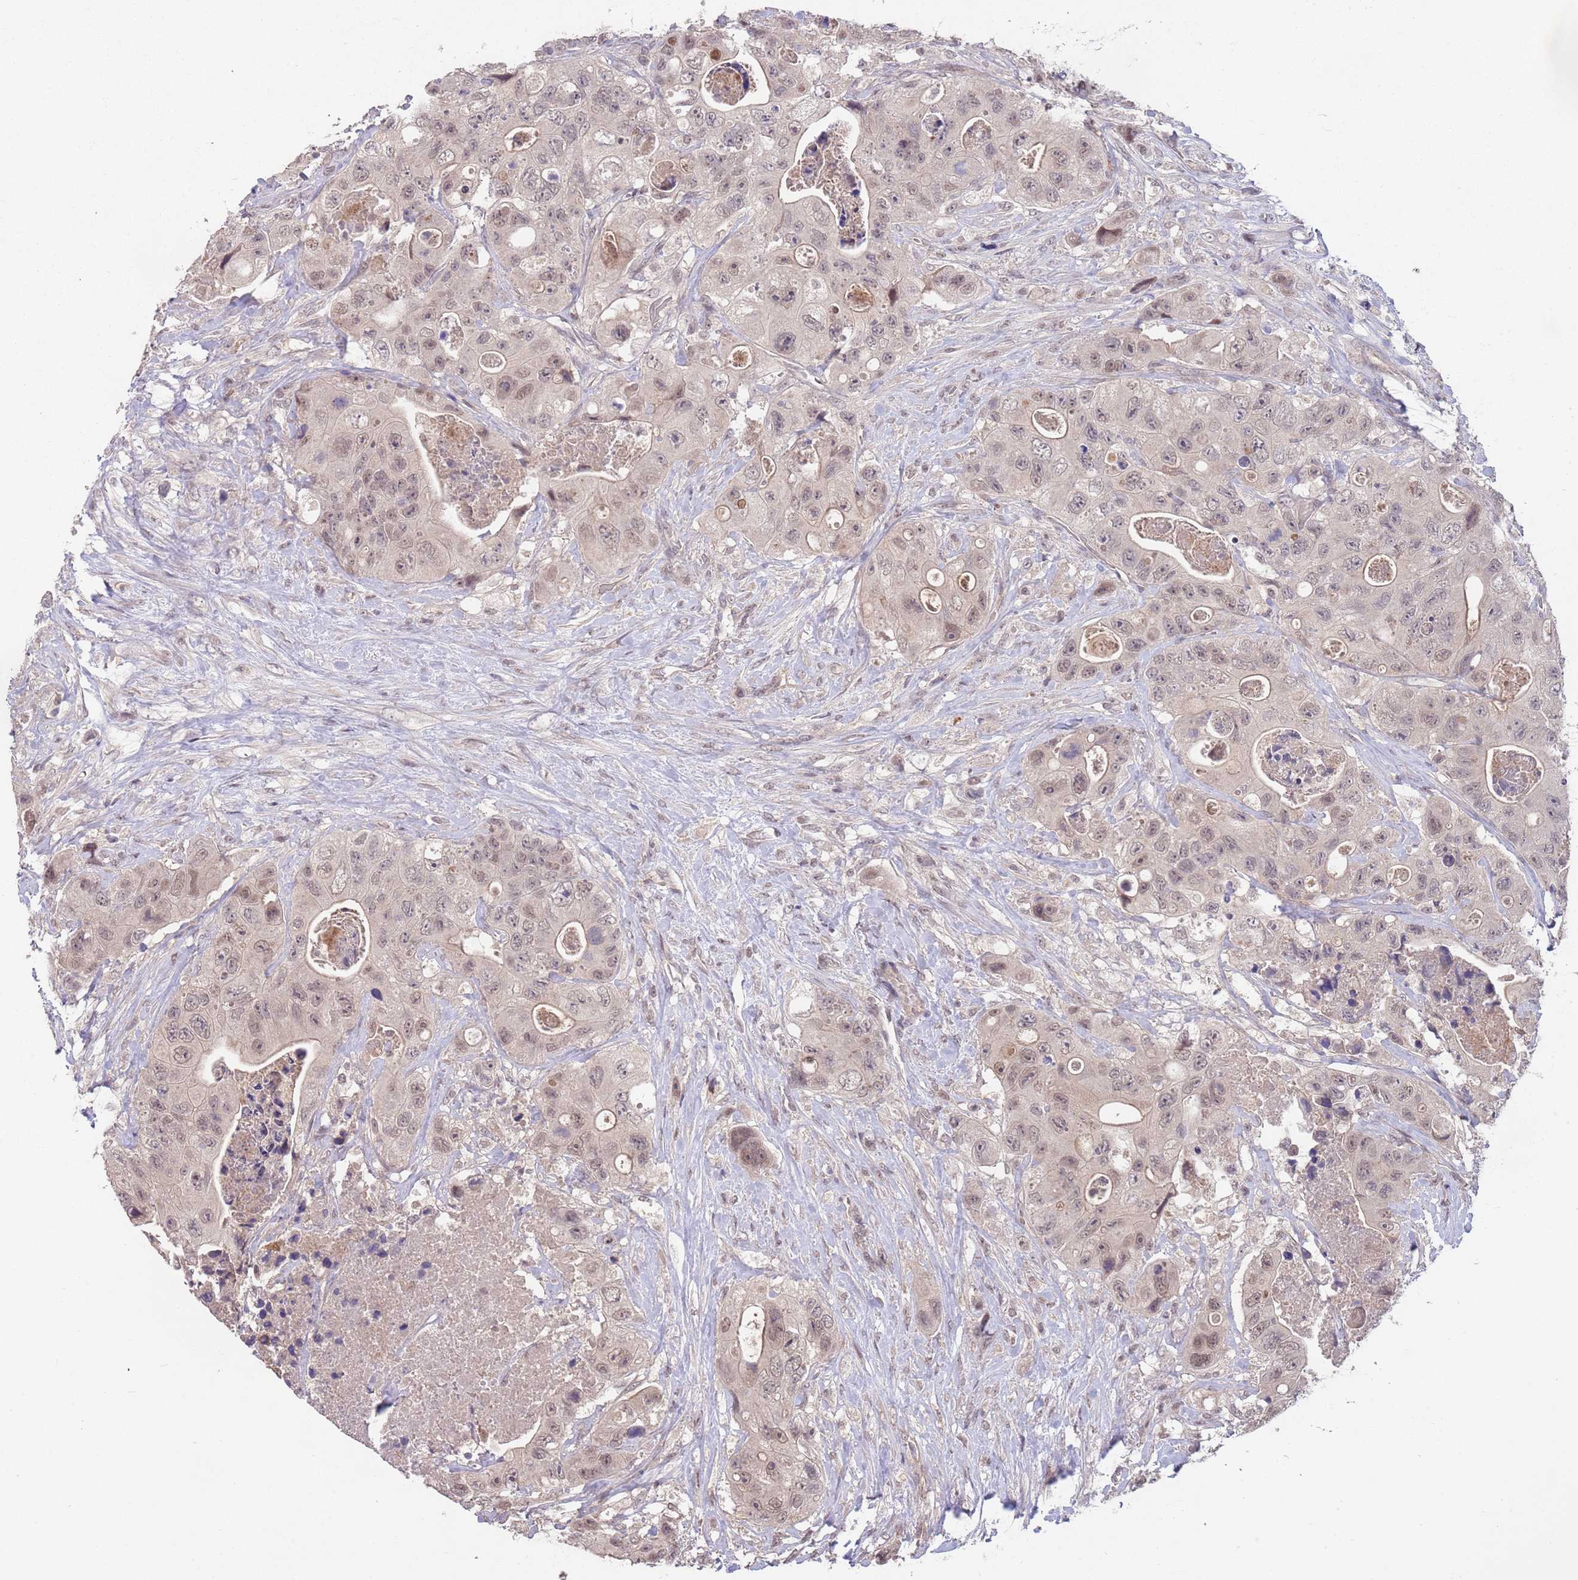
{"staining": {"intensity": "weak", "quantity": ">75%", "location": "nuclear"}, "tissue": "colorectal cancer", "cell_type": "Tumor cells", "image_type": "cancer", "snomed": [{"axis": "morphology", "description": "Adenocarcinoma, NOS"}, {"axis": "topography", "description": "Colon"}], "caption": "Tumor cells demonstrate weak nuclear staining in approximately >75% of cells in colorectal adenocarcinoma.", "gene": "MEI1", "patient": {"sex": "female", "age": 46}}